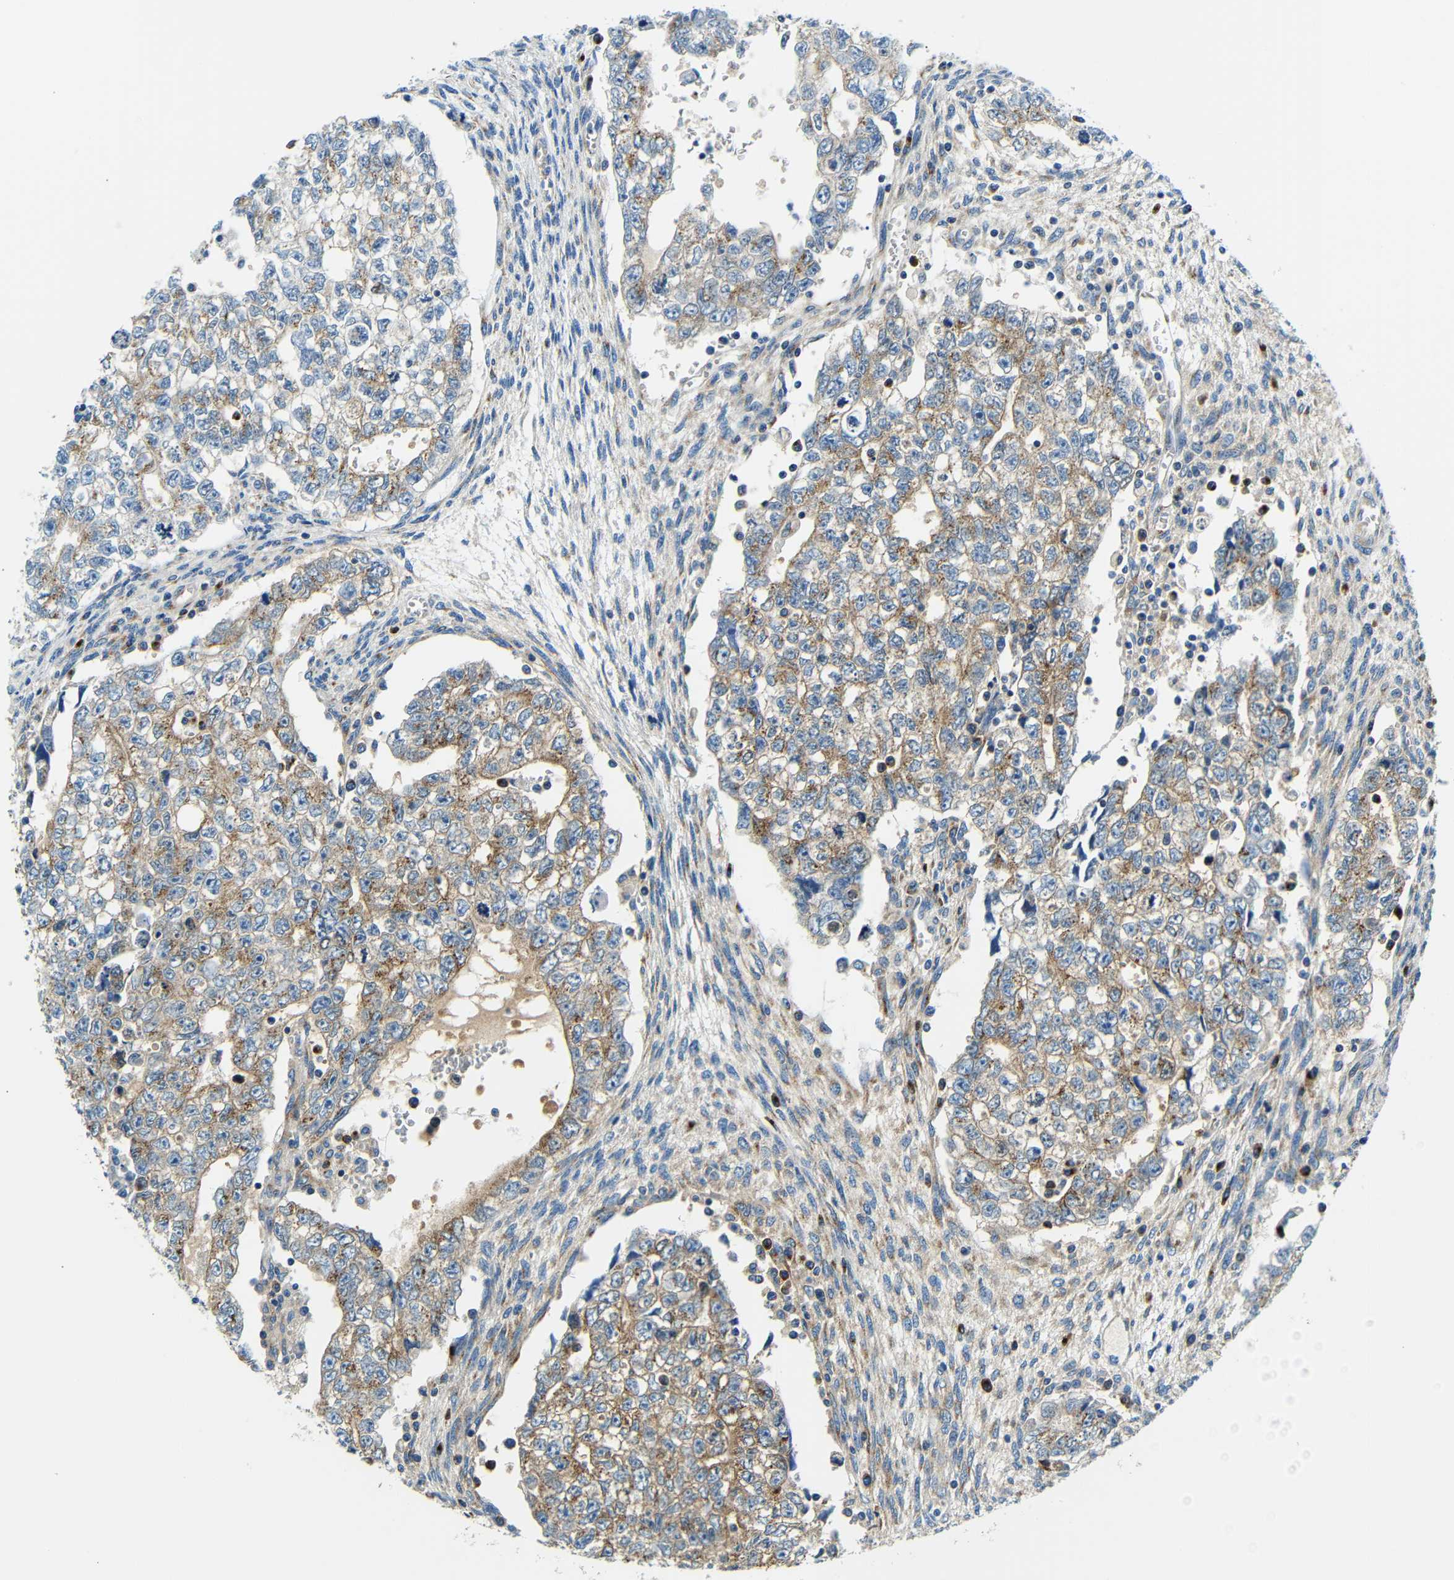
{"staining": {"intensity": "moderate", "quantity": "25%-75%", "location": "cytoplasmic/membranous"}, "tissue": "testis cancer", "cell_type": "Tumor cells", "image_type": "cancer", "snomed": [{"axis": "morphology", "description": "Seminoma, NOS"}, {"axis": "morphology", "description": "Carcinoma, Embryonal, NOS"}, {"axis": "topography", "description": "Testis"}], "caption": "This image demonstrates immunohistochemistry staining of human testis cancer (seminoma), with medium moderate cytoplasmic/membranous positivity in about 25%-75% of tumor cells.", "gene": "USO1", "patient": {"sex": "male", "age": 38}}